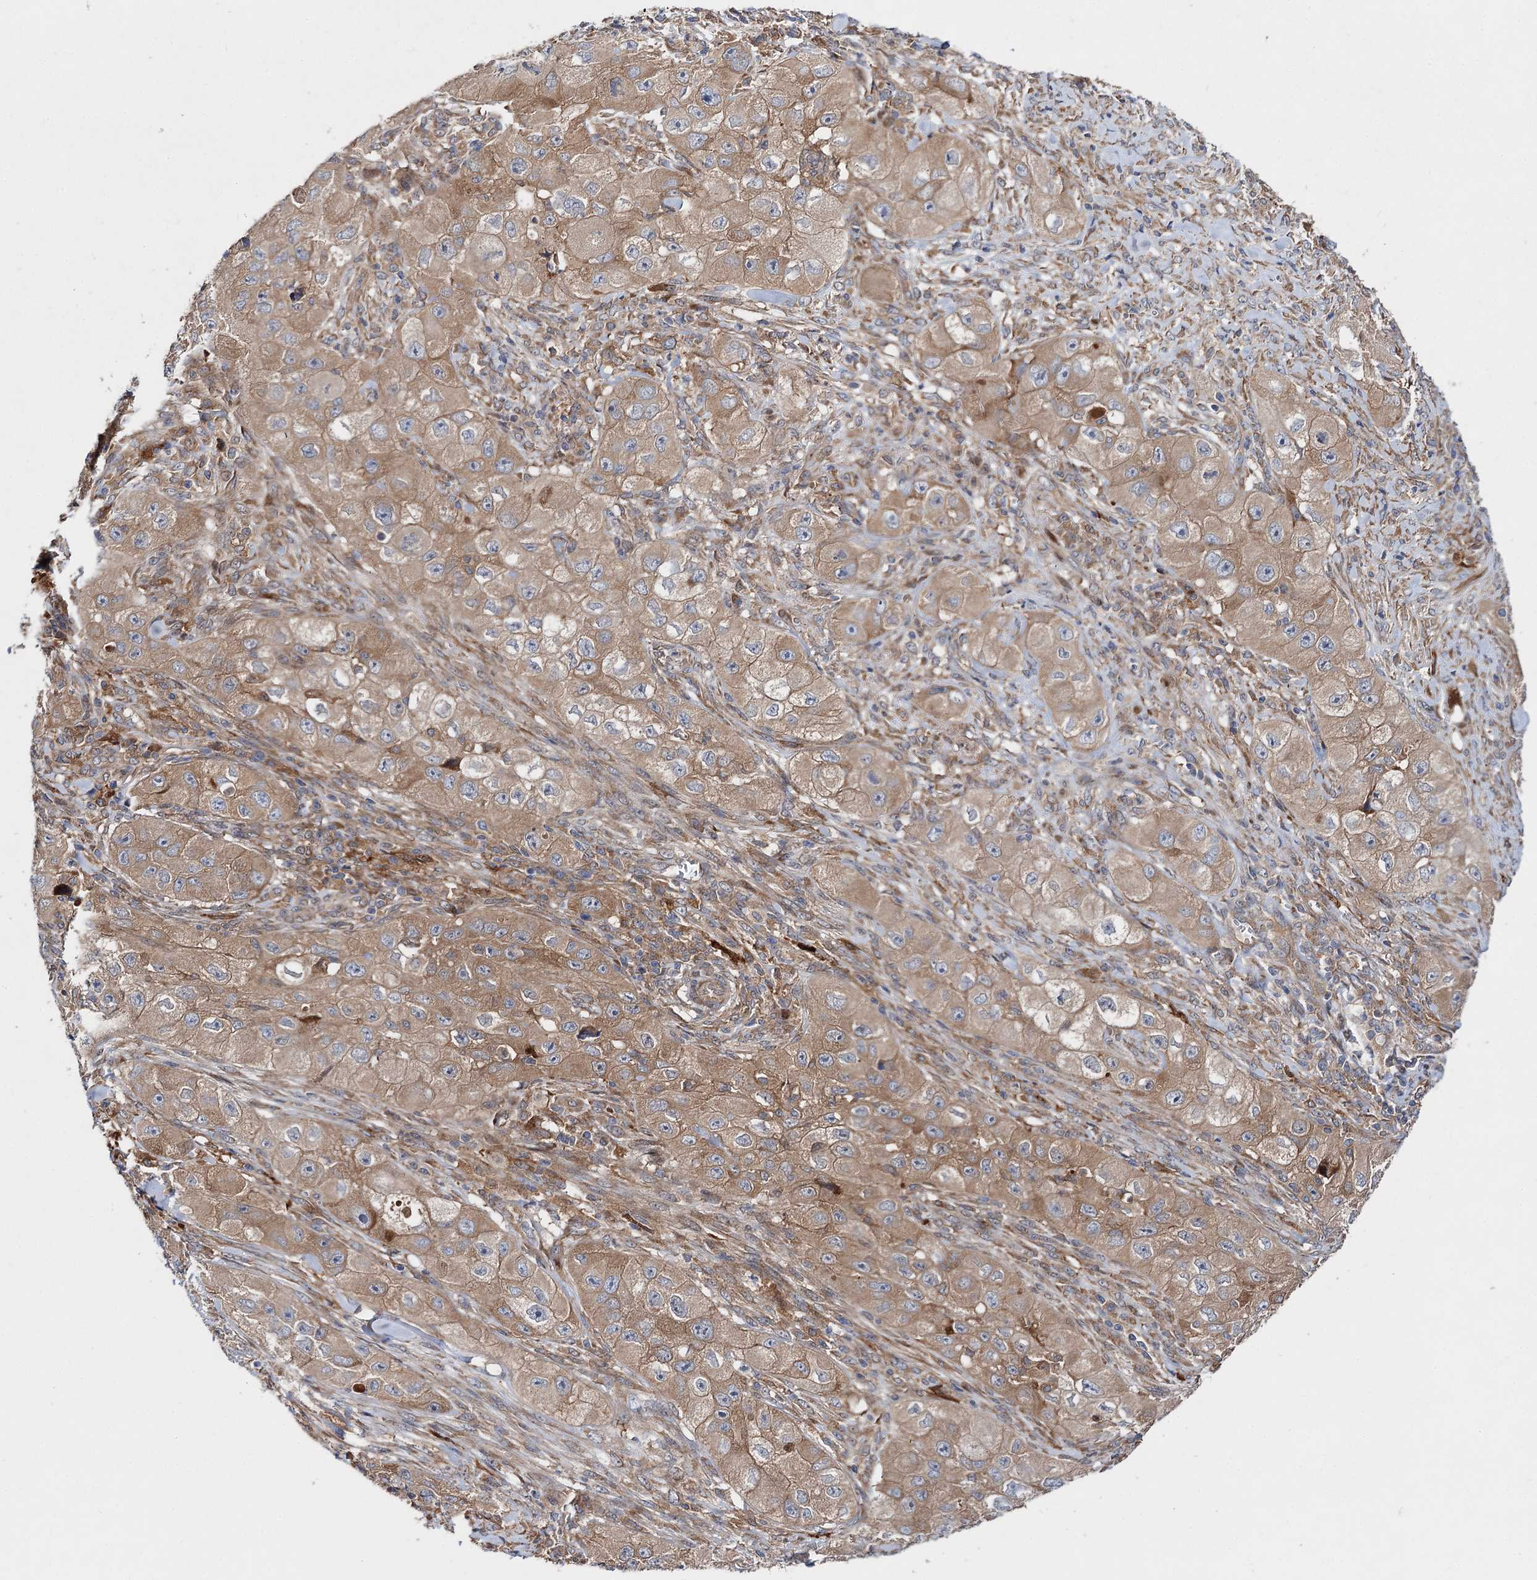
{"staining": {"intensity": "moderate", "quantity": "25%-75%", "location": "cytoplasmic/membranous"}, "tissue": "skin cancer", "cell_type": "Tumor cells", "image_type": "cancer", "snomed": [{"axis": "morphology", "description": "Squamous cell carcinoma, NOS"}, {"axis": "topography", "description": "Skin"}, {"axis": "topography", "description": "Subcutis"}], "caption": "Immunohistochemical staining of human squamous cell carcinoma (skin) shows medium levels of moderate cytoplasmic/membranous staining in approximately 25%-75% of tumor cells.", "gene": "NAA25", "patient": {"sex": "male", "age": 73}}